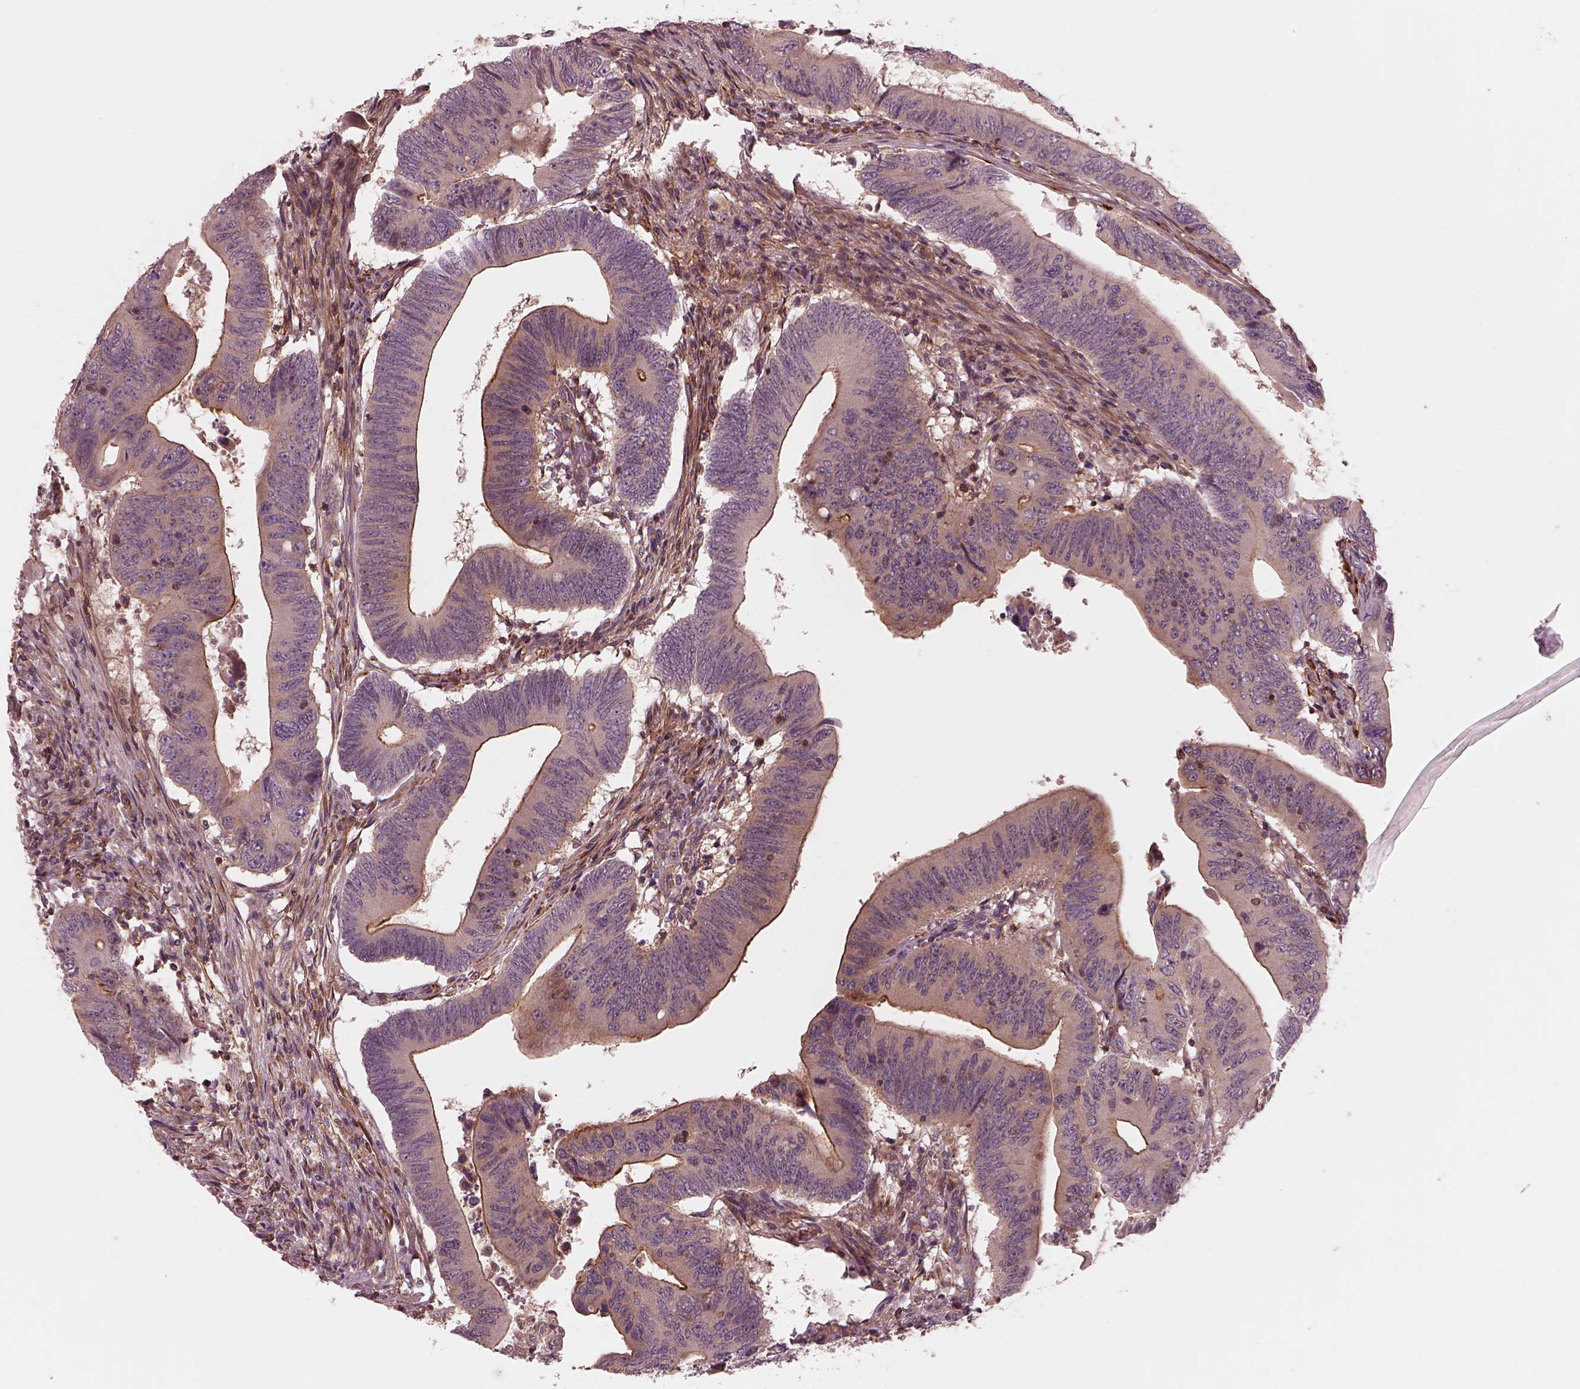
{"staining": {"intensity": "strong", "quantity": "<25%", "location": "cytoplasmic/membranous"}, "tissue": "colorectal cancer", "cell_type": "Tumor cells", "image_type": "cancer", "snomed": [{"axis": "morphology", "description": "Adenocarcinoma, NOS"}, {"axis": "topography", "description": "Colon"}], "caption": "The immunohistochemical stain shows strong cytoplasmic/membranous expression in tumor cells of colorectal adenocarcinoma tissue. (DAB IHC with brightfield microscopy, high magnification).", "gene": "FAM107B", "patient": {"sex": "female", "age": 90}}